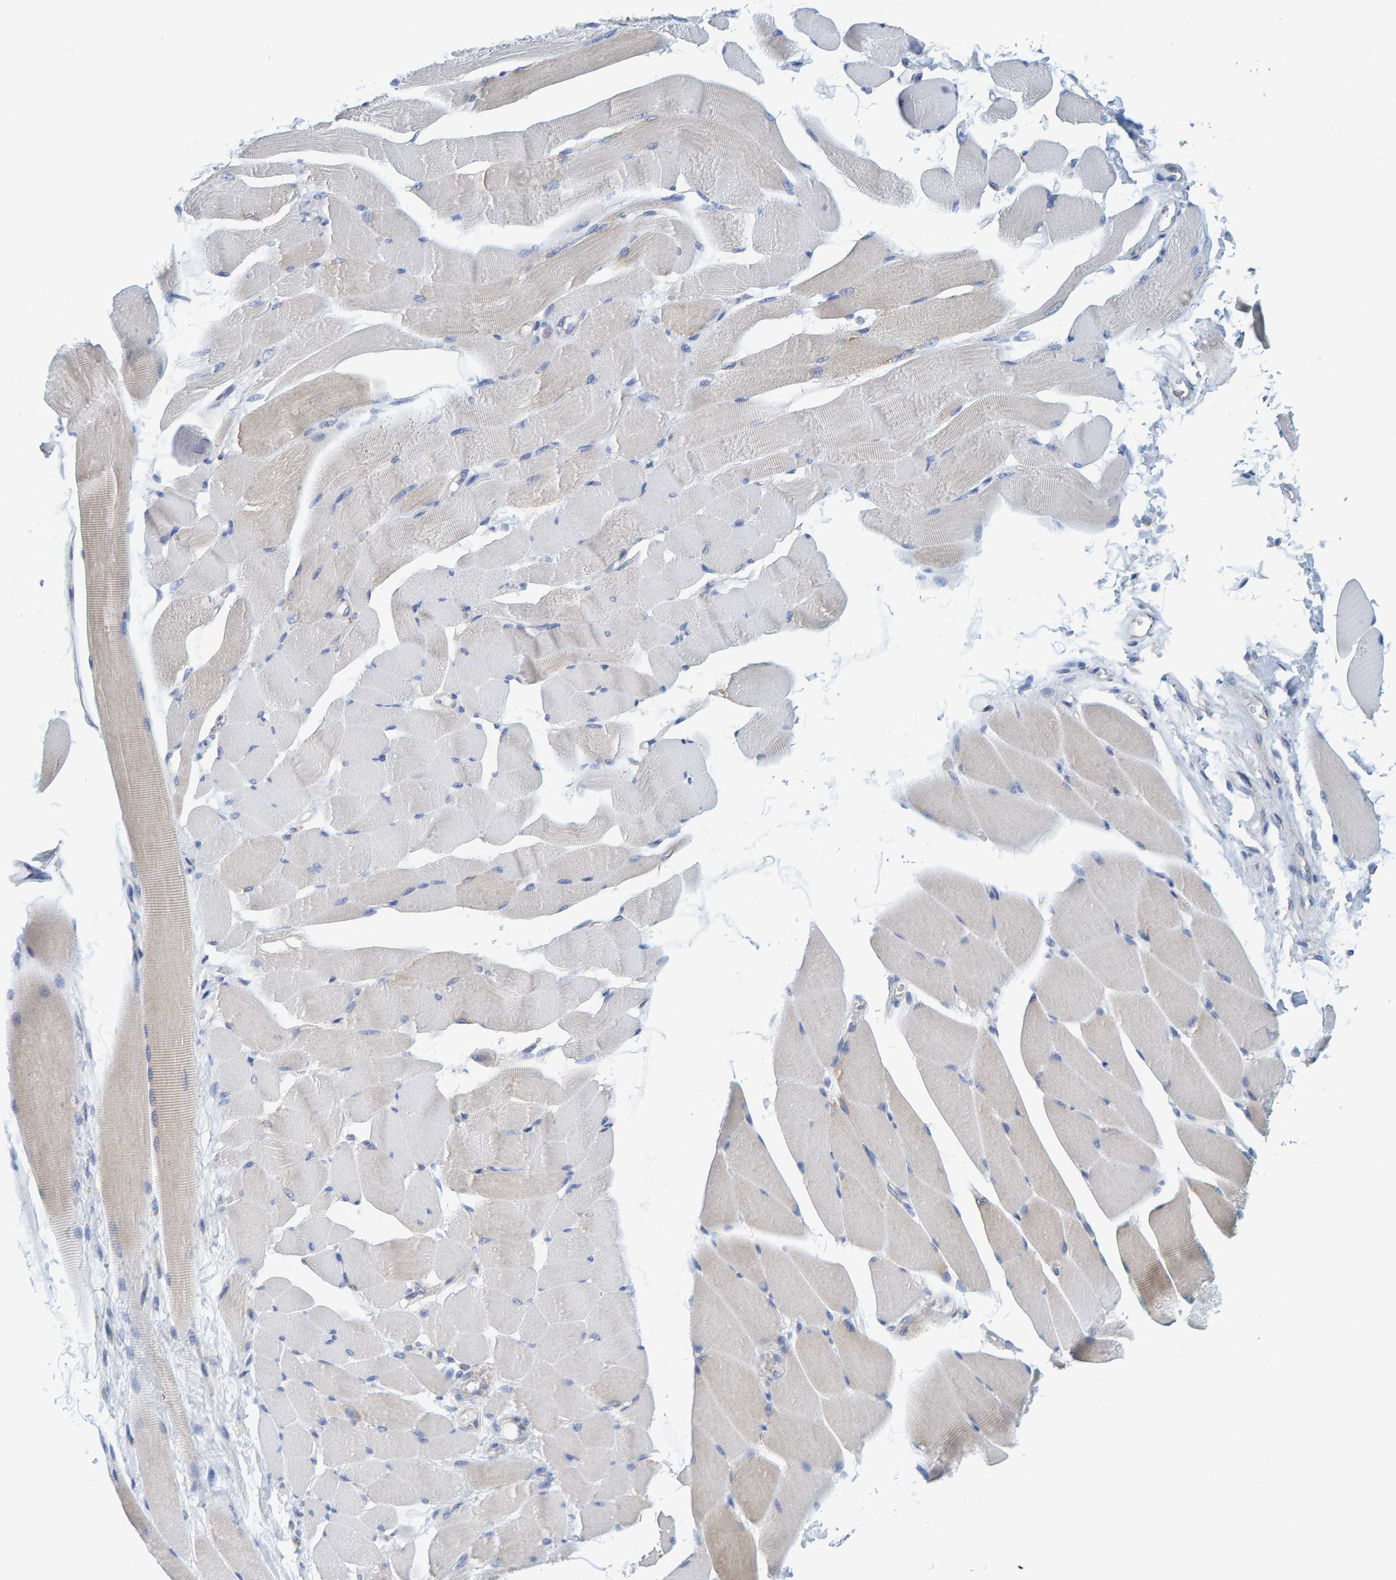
{"staining": {"intensity": "moderate", "quantity": "<25%", "location": "cytoplasmic/membranous"}, "tissue": "skeletal muscle", "cell_type": "Myocytes", "image_type": "normal", "snomed": [{"axis": "morphology", "description": "Normal tissue, NOS"}, {"axis": "topography", "description": "Skeletal muscle"}, {"axis": "topography", "description": "Peripheral nerve tissue"}], "caption": "High-power microscopy captured an IHC image of unremarkable skeletal muscle, revealing moderate cytoplasmic/membranous expression in approximately <25% of myocytes.", "gene": "MRPS7", "patient": {"sex": "female", "age": 84}}